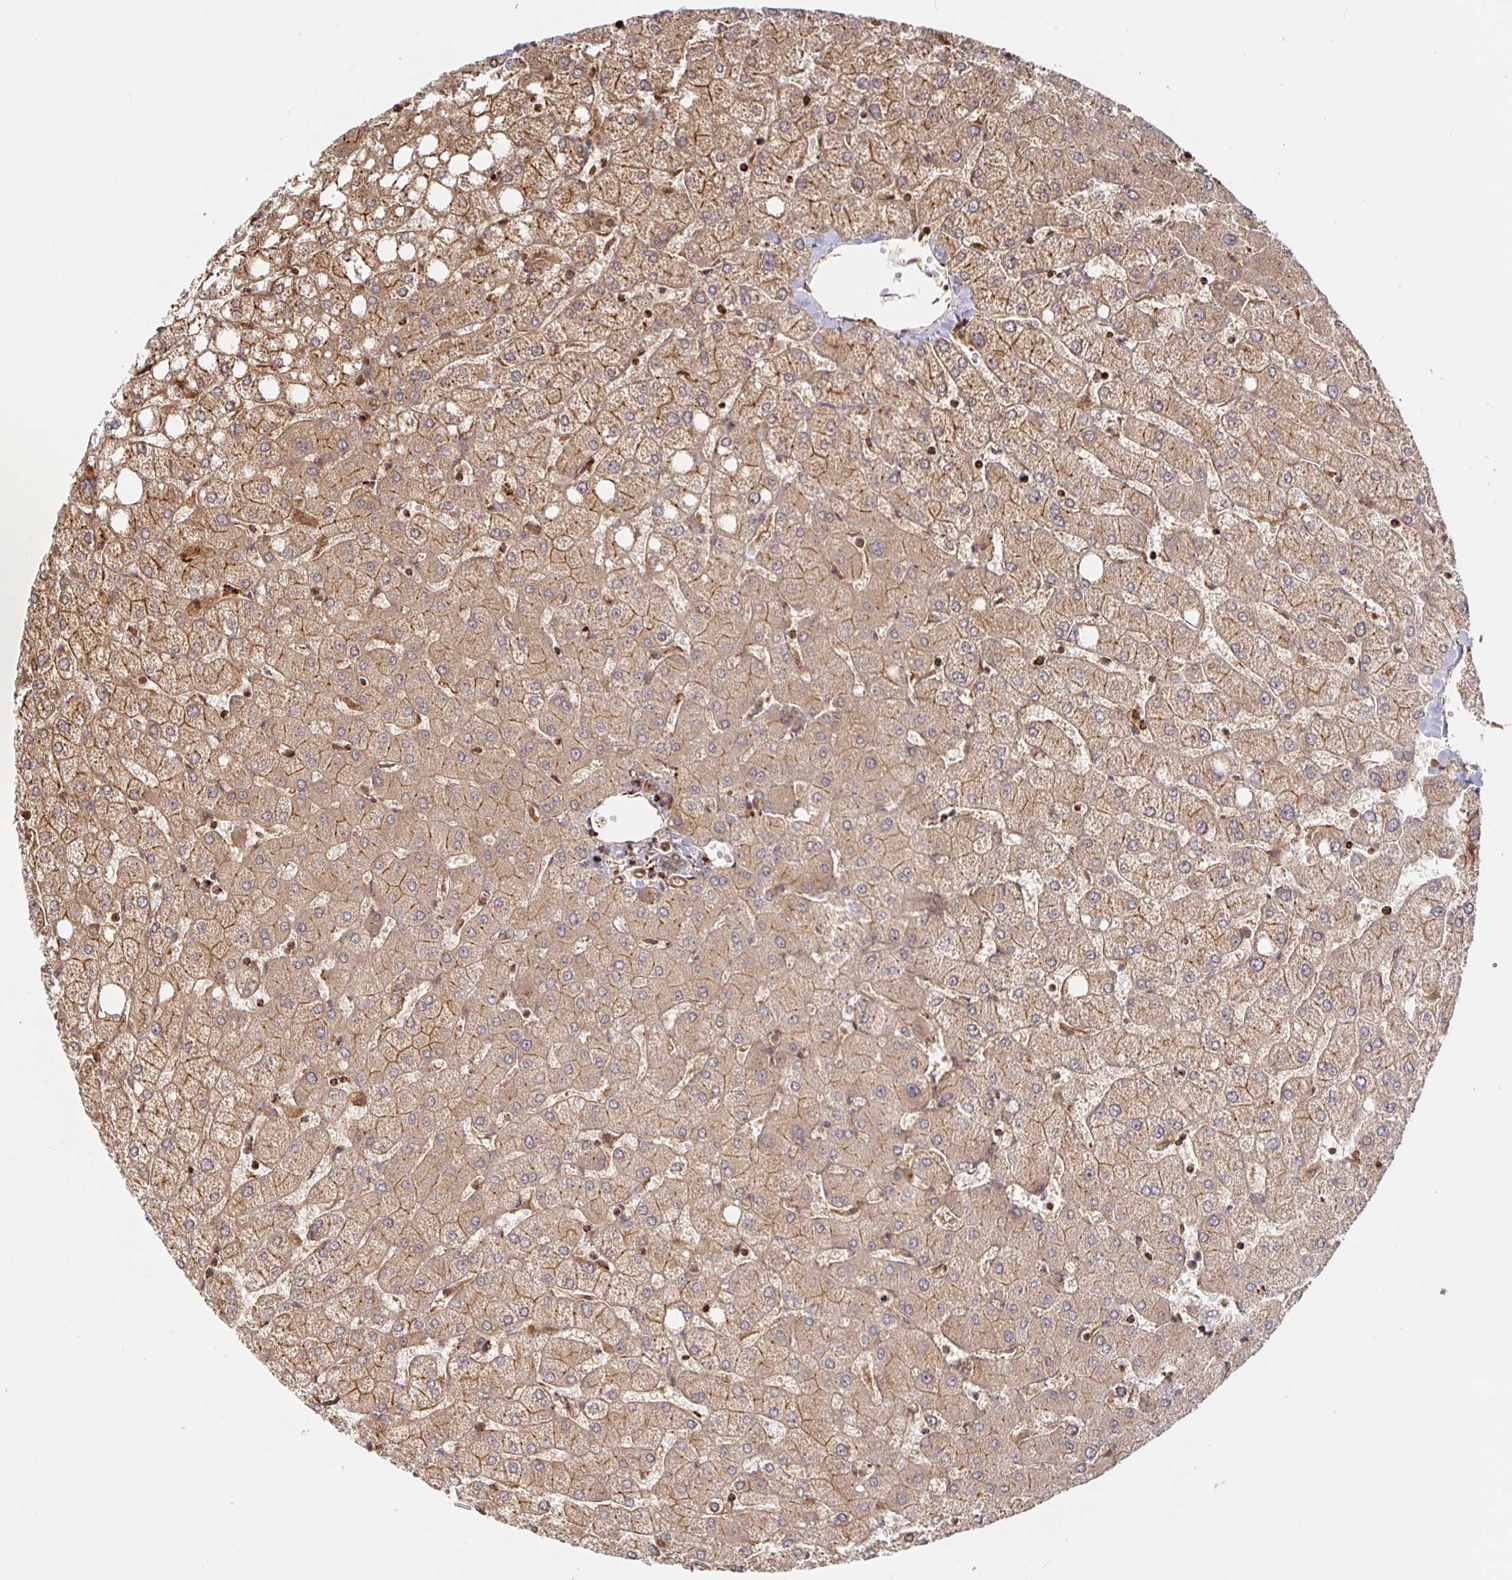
{"staining": {"intensity": "moderate", "quantity": ">75%", "location": "cytoplasmic/membranous"}, "tissue": "liver", "cell_type": "Cholangiocytes", "image_type": "normal", "snomed": [{"axis": "morphology", "description": "Normal tissue, NOS"}, {"axis": "topography", "description": "Liver"}], "caption": "Immunohistochemical staining of unremarkable human liver displays moderate cytoplasmic/membranous protein positivity in approximately >75% of cholangiocytes.", "gene": "STRAP", "patient": {"sex": "female", "age": 54}}